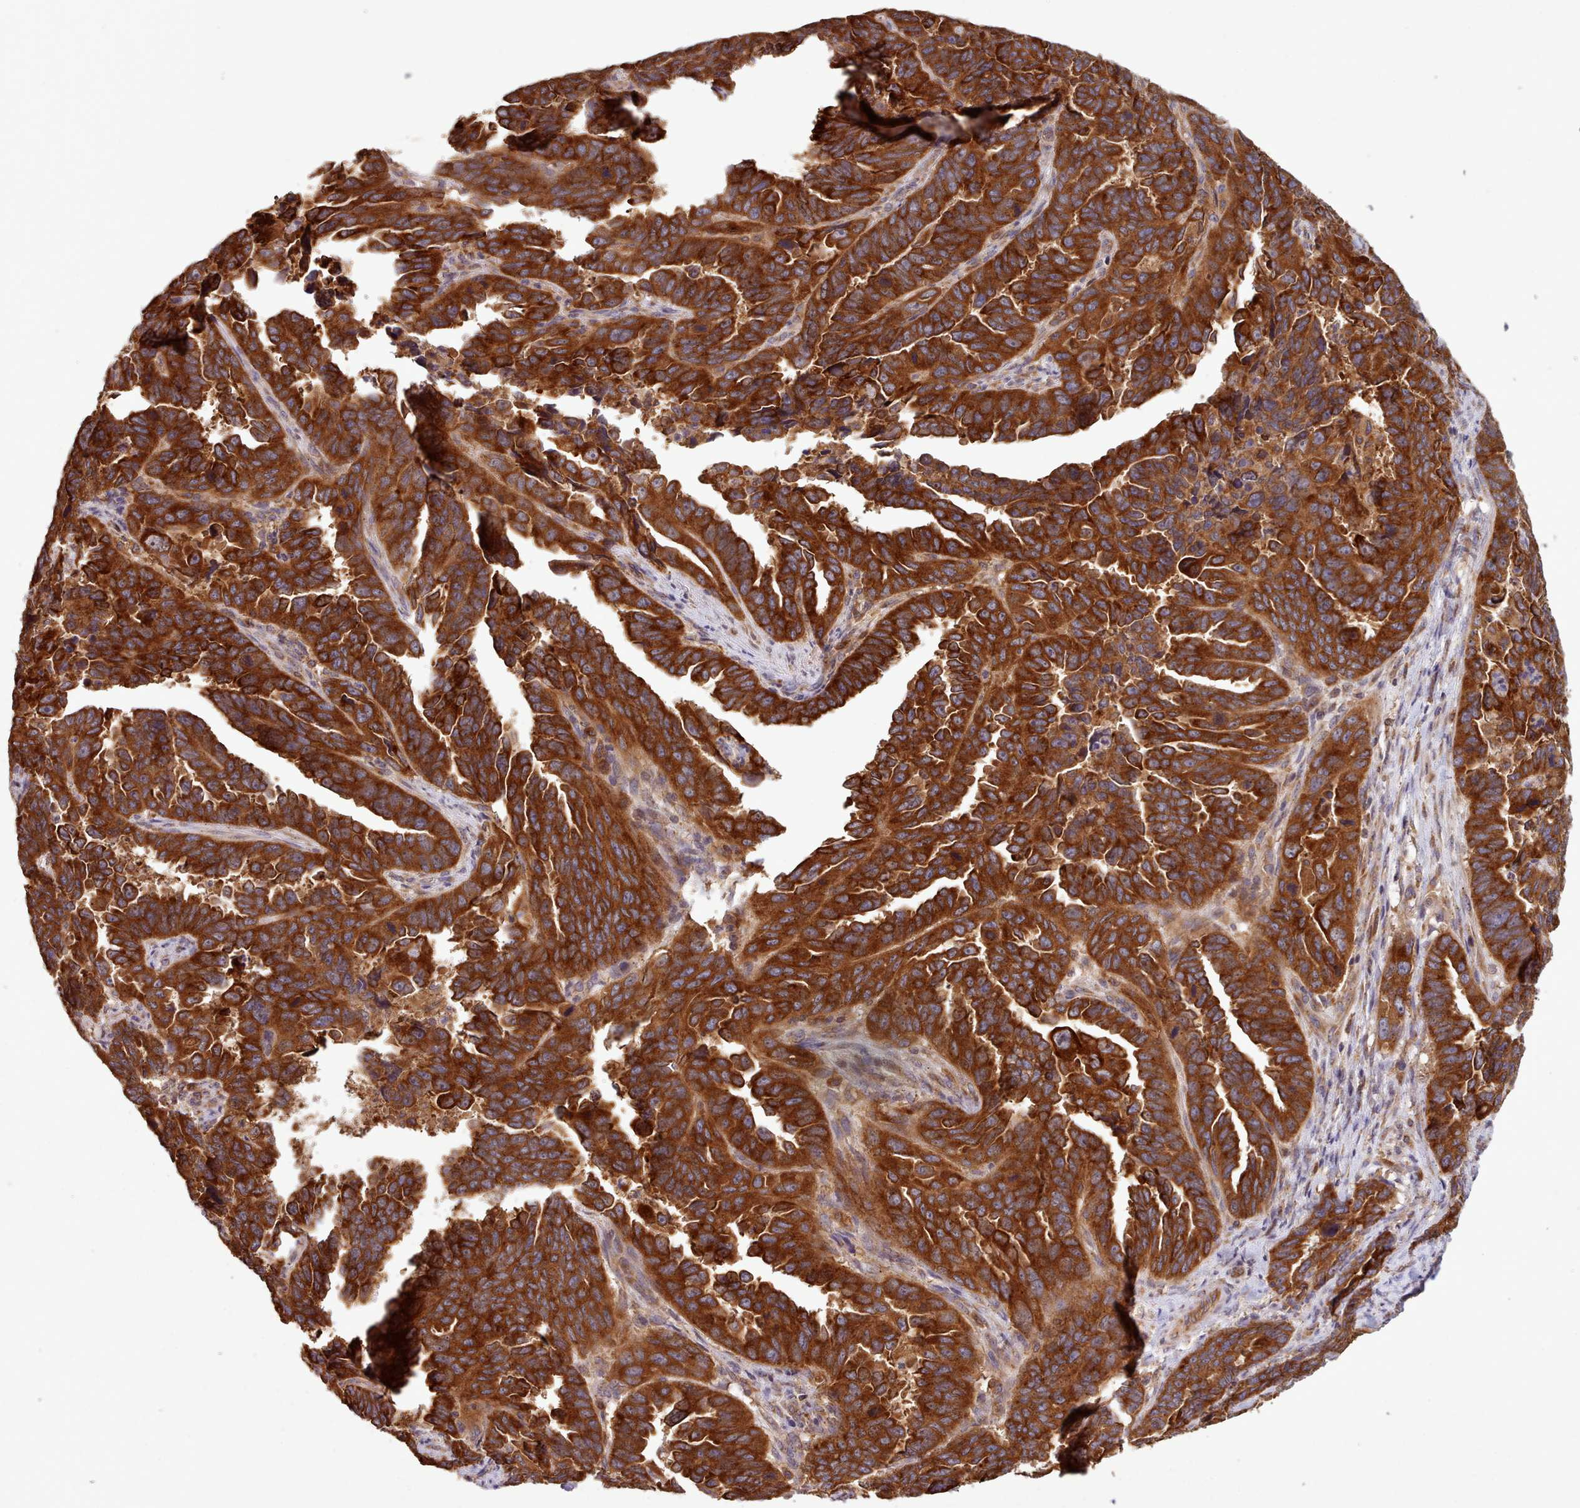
{"staining": {"intensity": "strong", "quantity": ">75%", "location": "cytoplasmic/membranous"}, "tissue": "endometrial cancer", "cell_type": "Tumor cells", "image_type": "cancer", "snomed": [{"axis": "morphology", "description": "Adenocarcinoma, NOS"}, {"axis": "topography", "description": "Endometrium"}], "caption": "This is an image of immunohistochemistry staining of adenocarcinoma (endometrial), which shows strong positivity in the cytoplasmic/membranous of tumor cells.", "gene": "CRYBG1", "patient": {"sex": "female", "age": 65}}